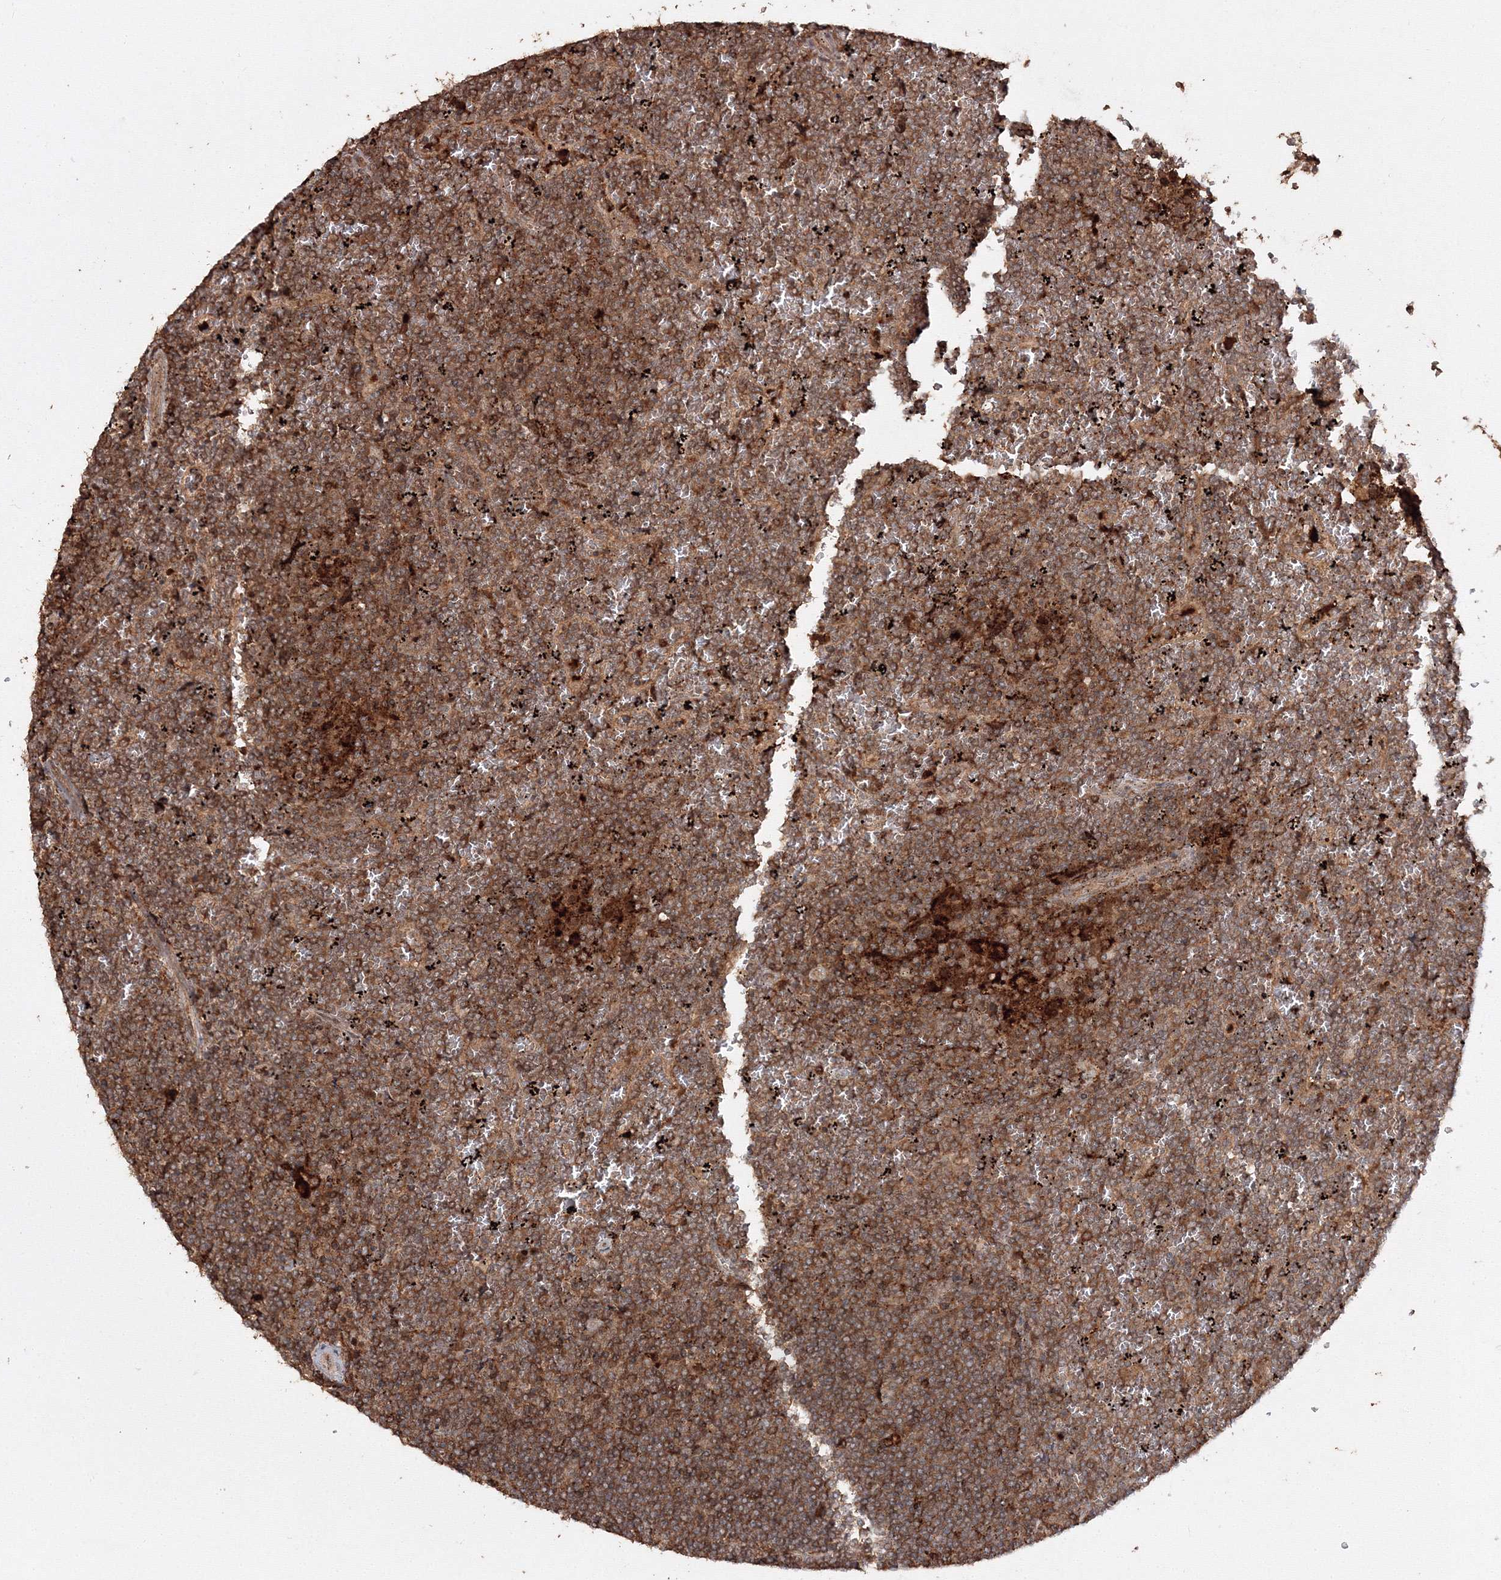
{"staining": {"intensity": "moderate", "quantity": ">75%", "location": "cytoplasmic/membranous"}, "tissue": "lymphoma", "cell_type": "Tumor cells", "image_type": "cancer", "snomed": [{"axis": "morphology", "description": "Malignant lymphoma, non-Hodgkin's type, Low grade"}, {"axis": "topography", "description": "Spleen"}], "caption": "Protein staining displays moderate cytoplasmic/membranous expression in approximately >75% of tumor cells in malignant lymphoma, non-Hodgkin's type (low-grade).", "gene": "DDO", "patient": {"sex": "female", "age": 19}}